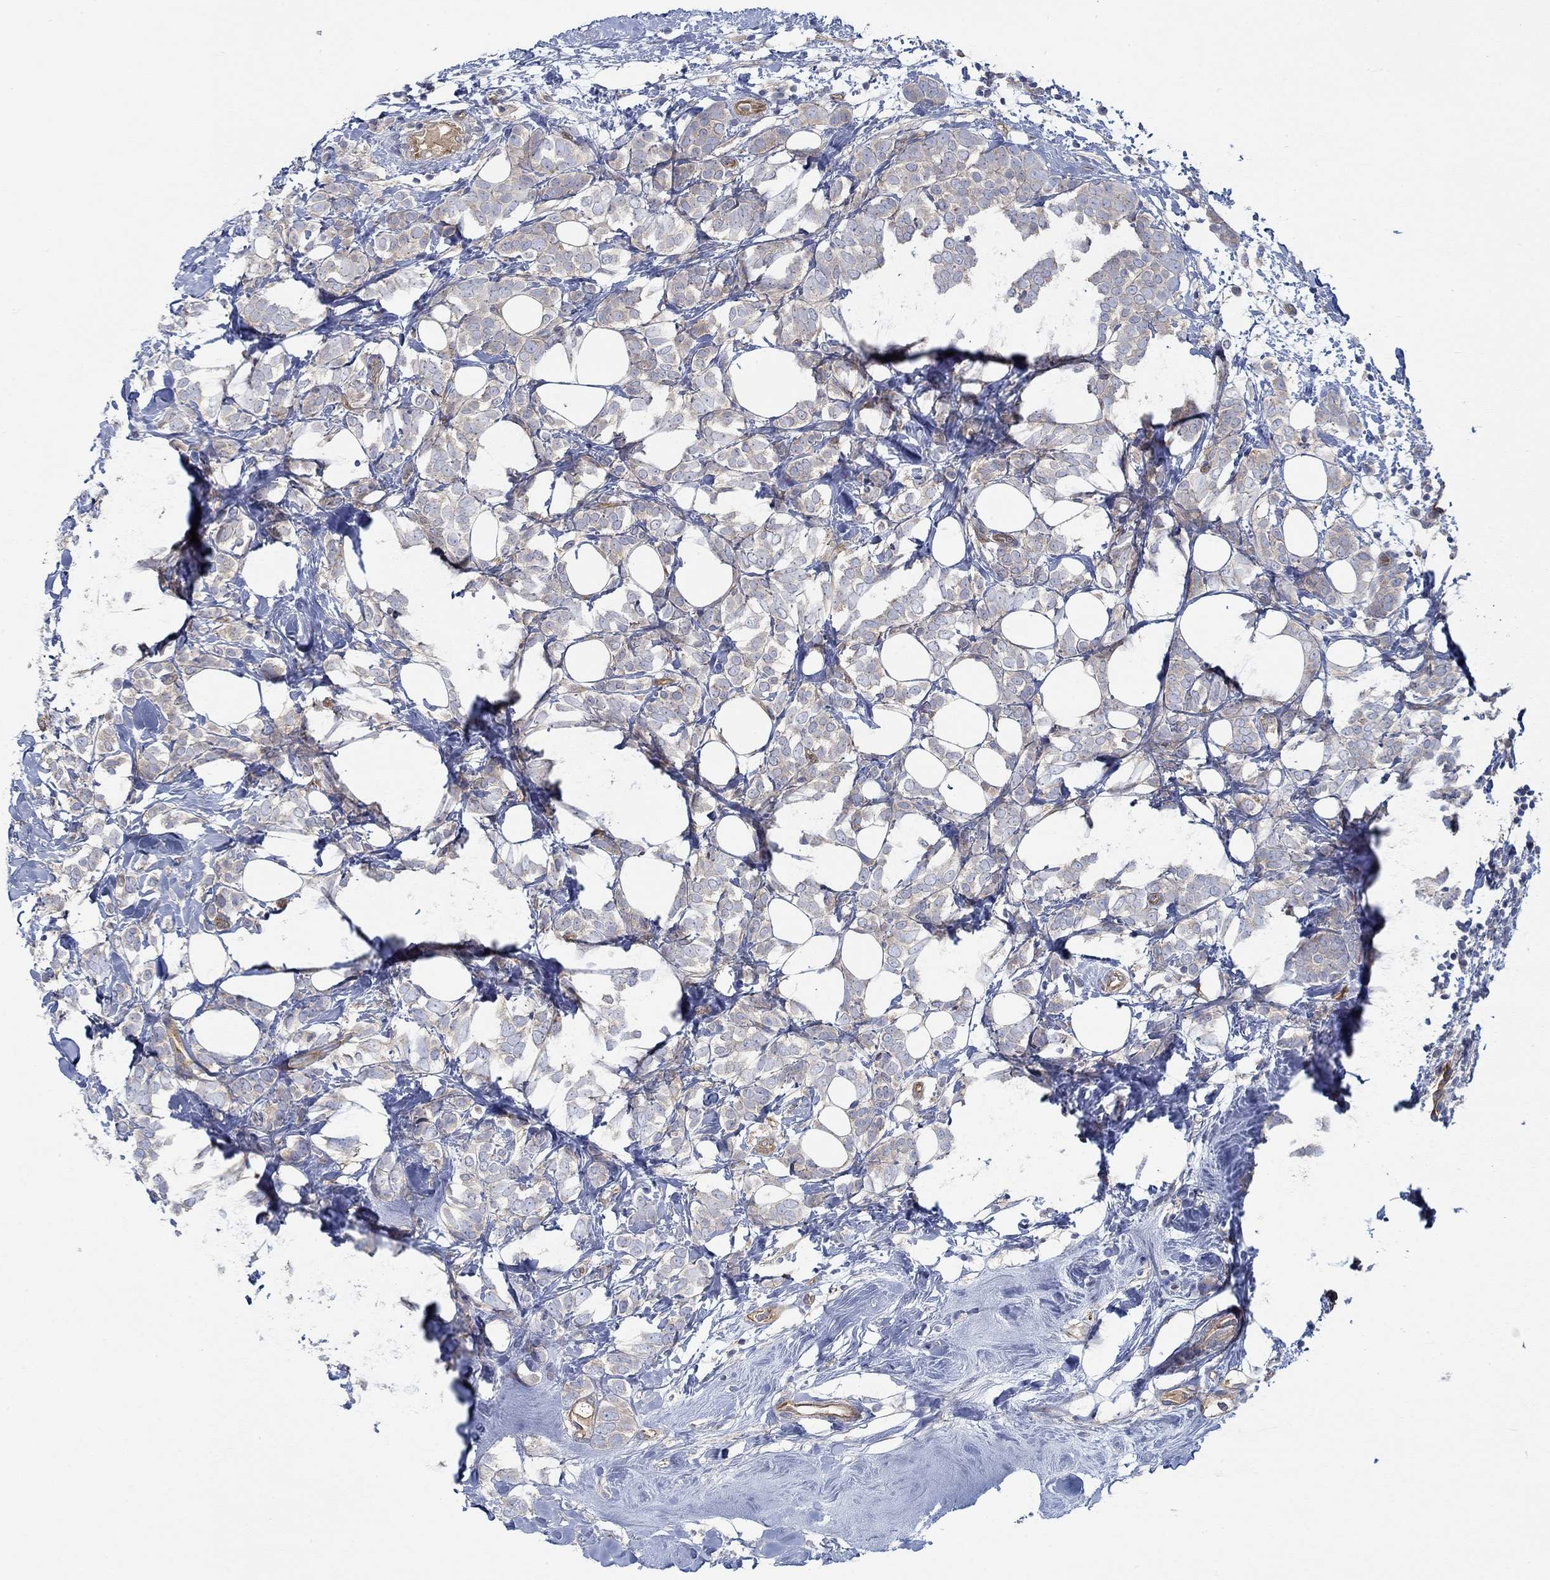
{"staining": {"intensity": "weak", "quantity": "<25%", "location": "cytoplasmic/membranous"}, "tissue": "breast cancer", "cell_type": "Tumor cells", "image_type": "cancer", "snomed": [{"axis": "morphology", "description": "Lobular carcinoma"}, {"axis": "topography", "description": "Breast"}], "caption": "Immunohistochemistry of lobular carcinoma (breast) demonstrates no staining in tumor cells. (Brightfield microscopy of DAB immunohistochemistry at high magnification).", "gene": "SPAG9", "patient": {"sex": "female", "age": 49}}